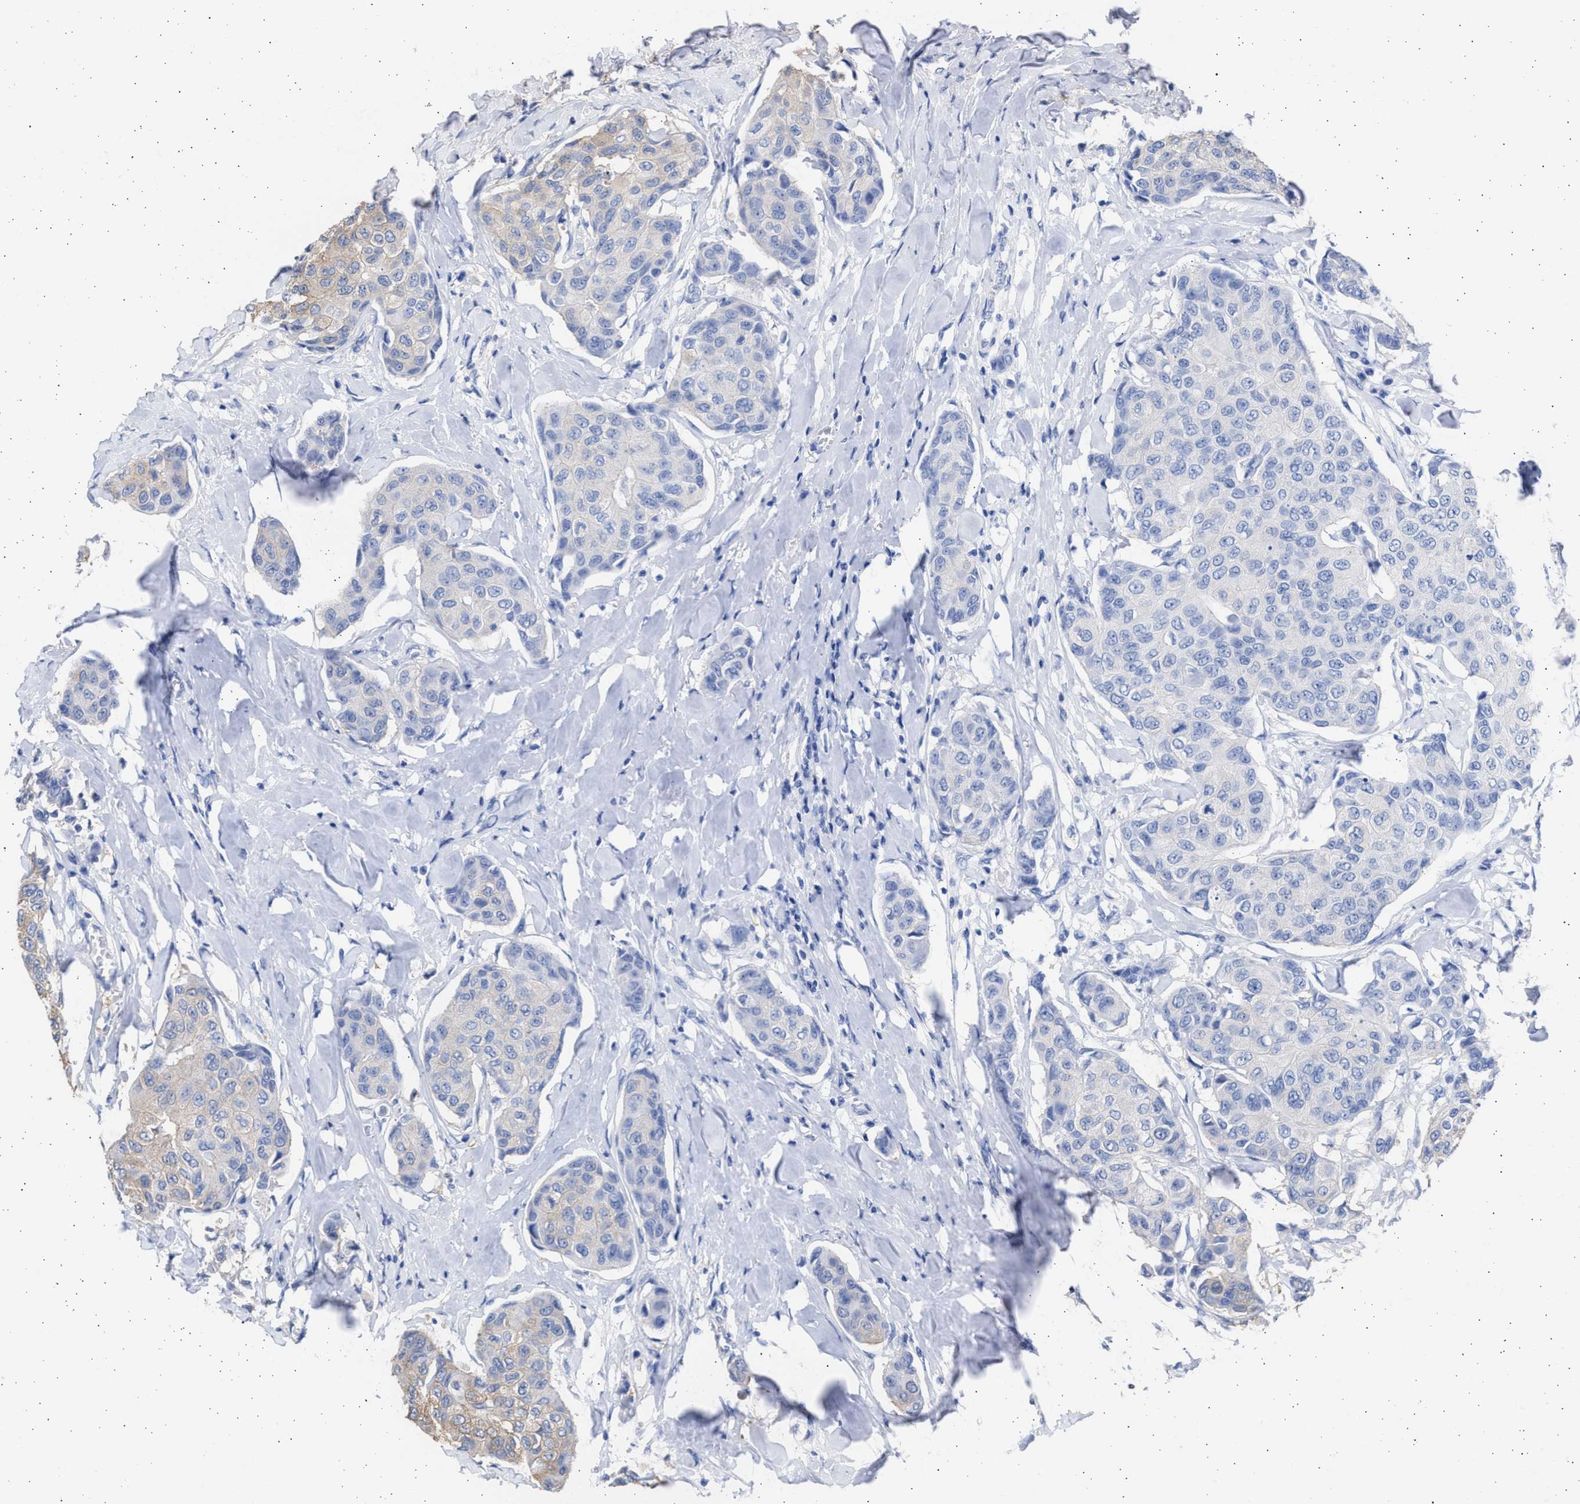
{"staining": {"intensity": "weak", "quantity": "<25%", "location": "cytoplasmic/membranous"}, "tissue": "breast cancer", "cell_type": "Tumor cells", "image_type": "cancer", "snomed": [{"axis": "morphology", "description": "Duct carcinoma"}, {"axis": "topography", "description": "Breast"}], "caption": "Image shows no significant protein positivity in tumor cells of breast infiltrating ductal carcinoma. The staining is performed using DAB (3,3'-diaminobenzidine) brown chromogen with nuclei counter-stained in using hematoxylin.", "gene": "ALDOC", "patient": {"sex": "female", "age": 80}}